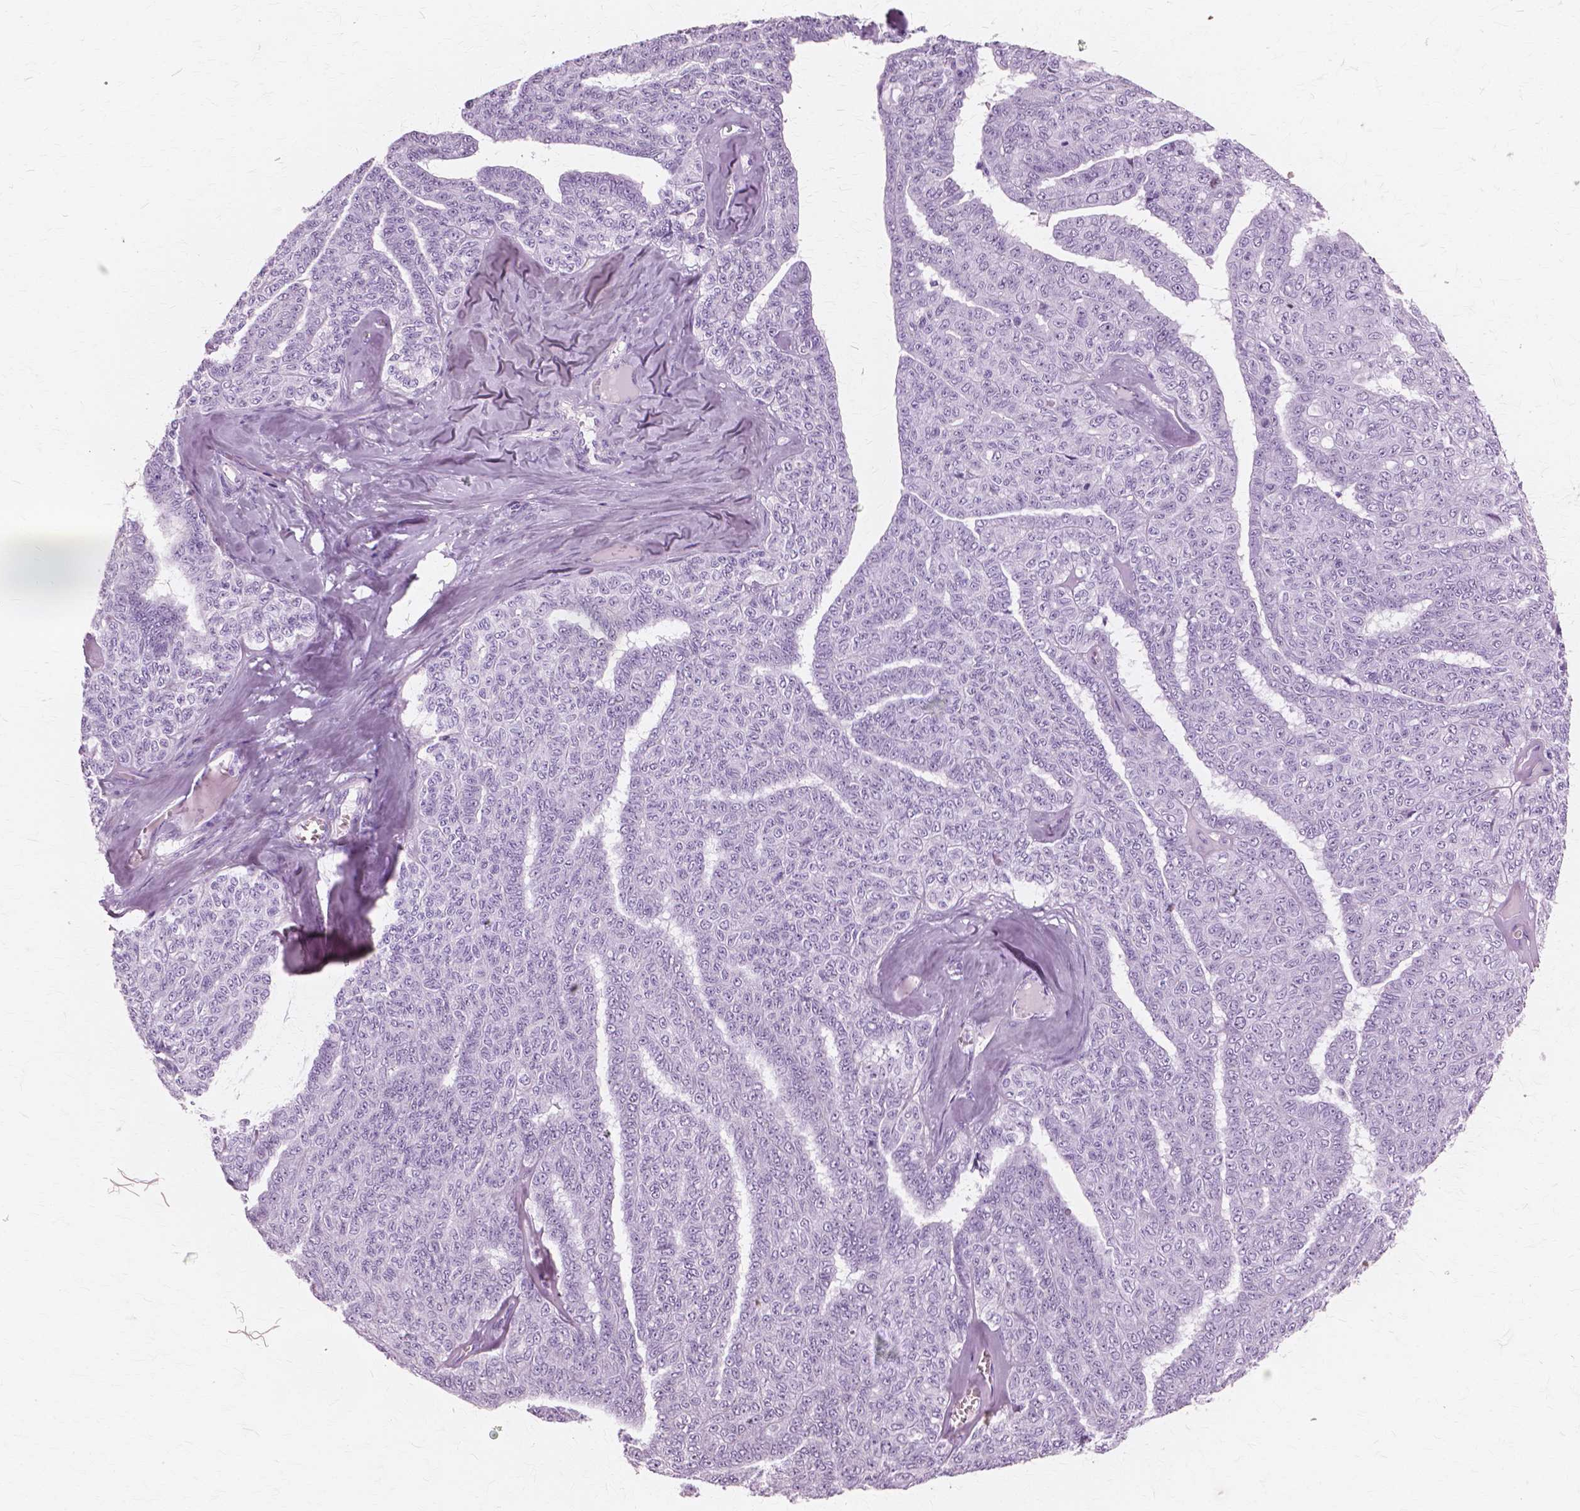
{"staining": {"intensity": "negative", "quantity": "none", "location": "none"}, "tissue": "ovarian cancer", "cell_type": "Tumor cells", "image_type": "cancer", "snomed": [{"axis": "morphology", "description": "Cystadenocarcinoma, serous, NOS"}, {"axis": "topography", "description": "Ovary"}], "caption": "An immunohistochemistry micrograph of serous cystadenocarcinoma (ovarian) is shown. There is no staining in tumor cells of serous cystadenocarcinoma (ovarian). Nuclei are stained in blue.", "gene": "SFTPD", "patient": {"sex": "female", "age": 71}}